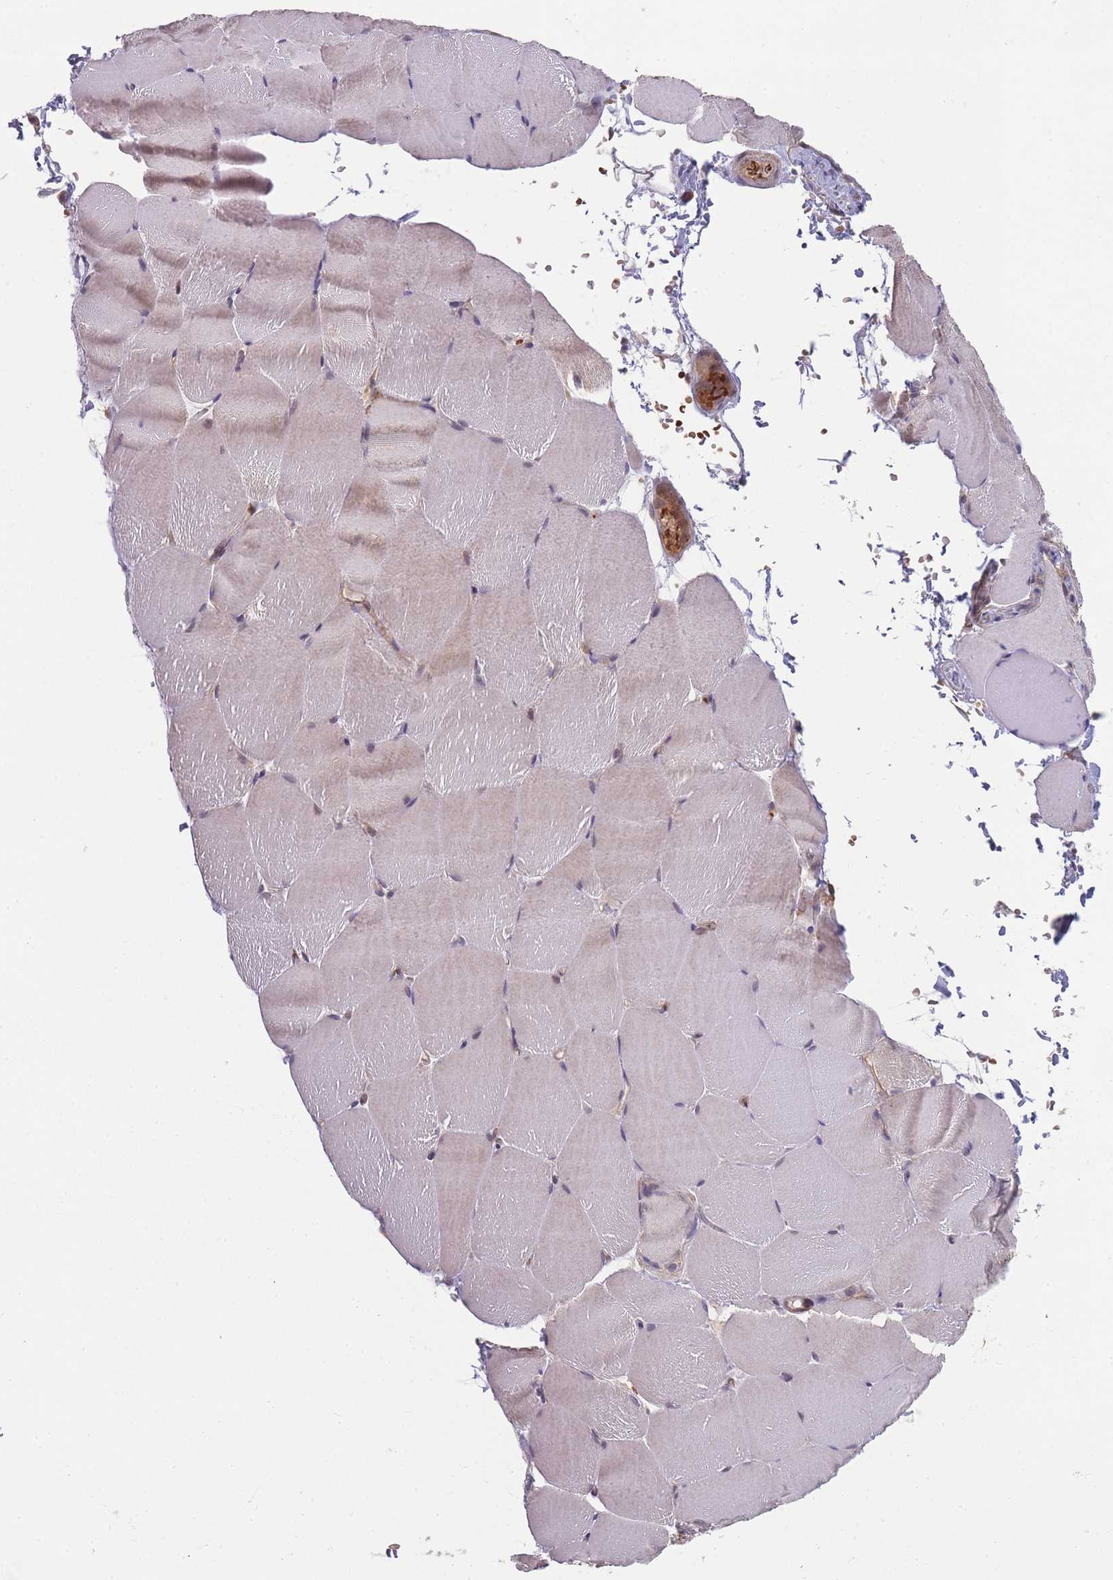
{"staining": {"intensity": "weak", "quantity": "<25%", "location": "cytoplasmic/membranous"}, "tissue": "skeletal muscle", "cell_type": "Myocytes", "image_type": "normal", "snomed": [{"axis": "morphology", "description": "Normal tissue, NOS"}, {"axis": "topography", "description": "Skeletal muscle"}, {"axis": "topography", "description": "Parathyroid gland"}], "caption": "Photomicrograph shows no protein staining in myocytes of benign skeletal muscle. The staining was performed using DAB (3,3'-diaminobenzidine) to visualize the protein expression in brown, while the nuclei were stained in blue with hematoxylin (Magnification: 20x).", "gene": "SLC35B4", "patient": {"sex": "female", "age": 37}}